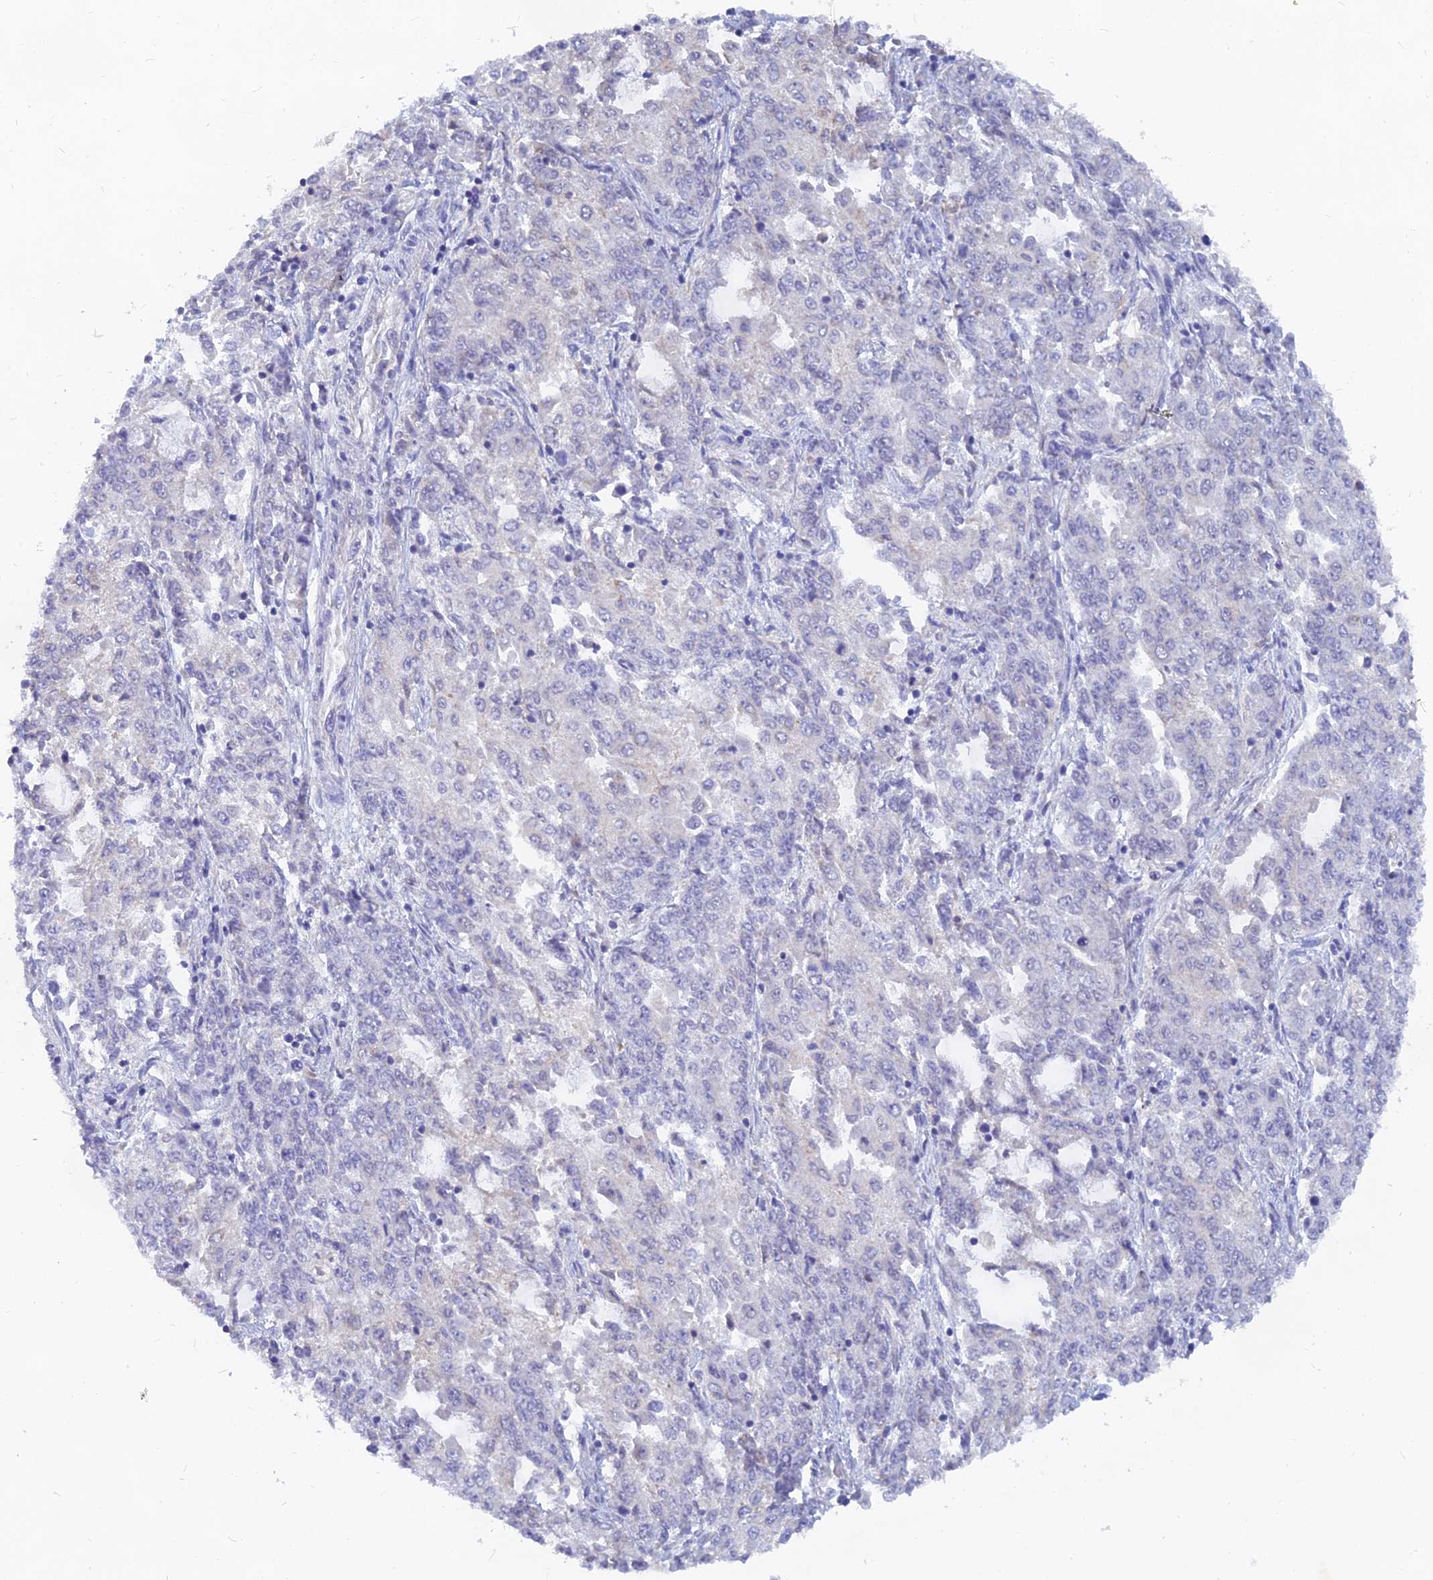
{"staining": {"intensity": "negative", "quantity": "none", "location": "none"}, "tissue": "endometrial cancer", "cell_type": "Tumor cells", "image_type": "cancer", "snomed": [{"axis": "morphology", "description": "Adenocarcinoma, NOS"}, {"axis": "topography", "description": "Endometrium"}], "caption": "Photomicrograph shows no significant protein staining in tumor cells of adenocarcinoma (endometrial).", "gene": "LRIF1", "patient": {"sex": "female", "age": 50}}